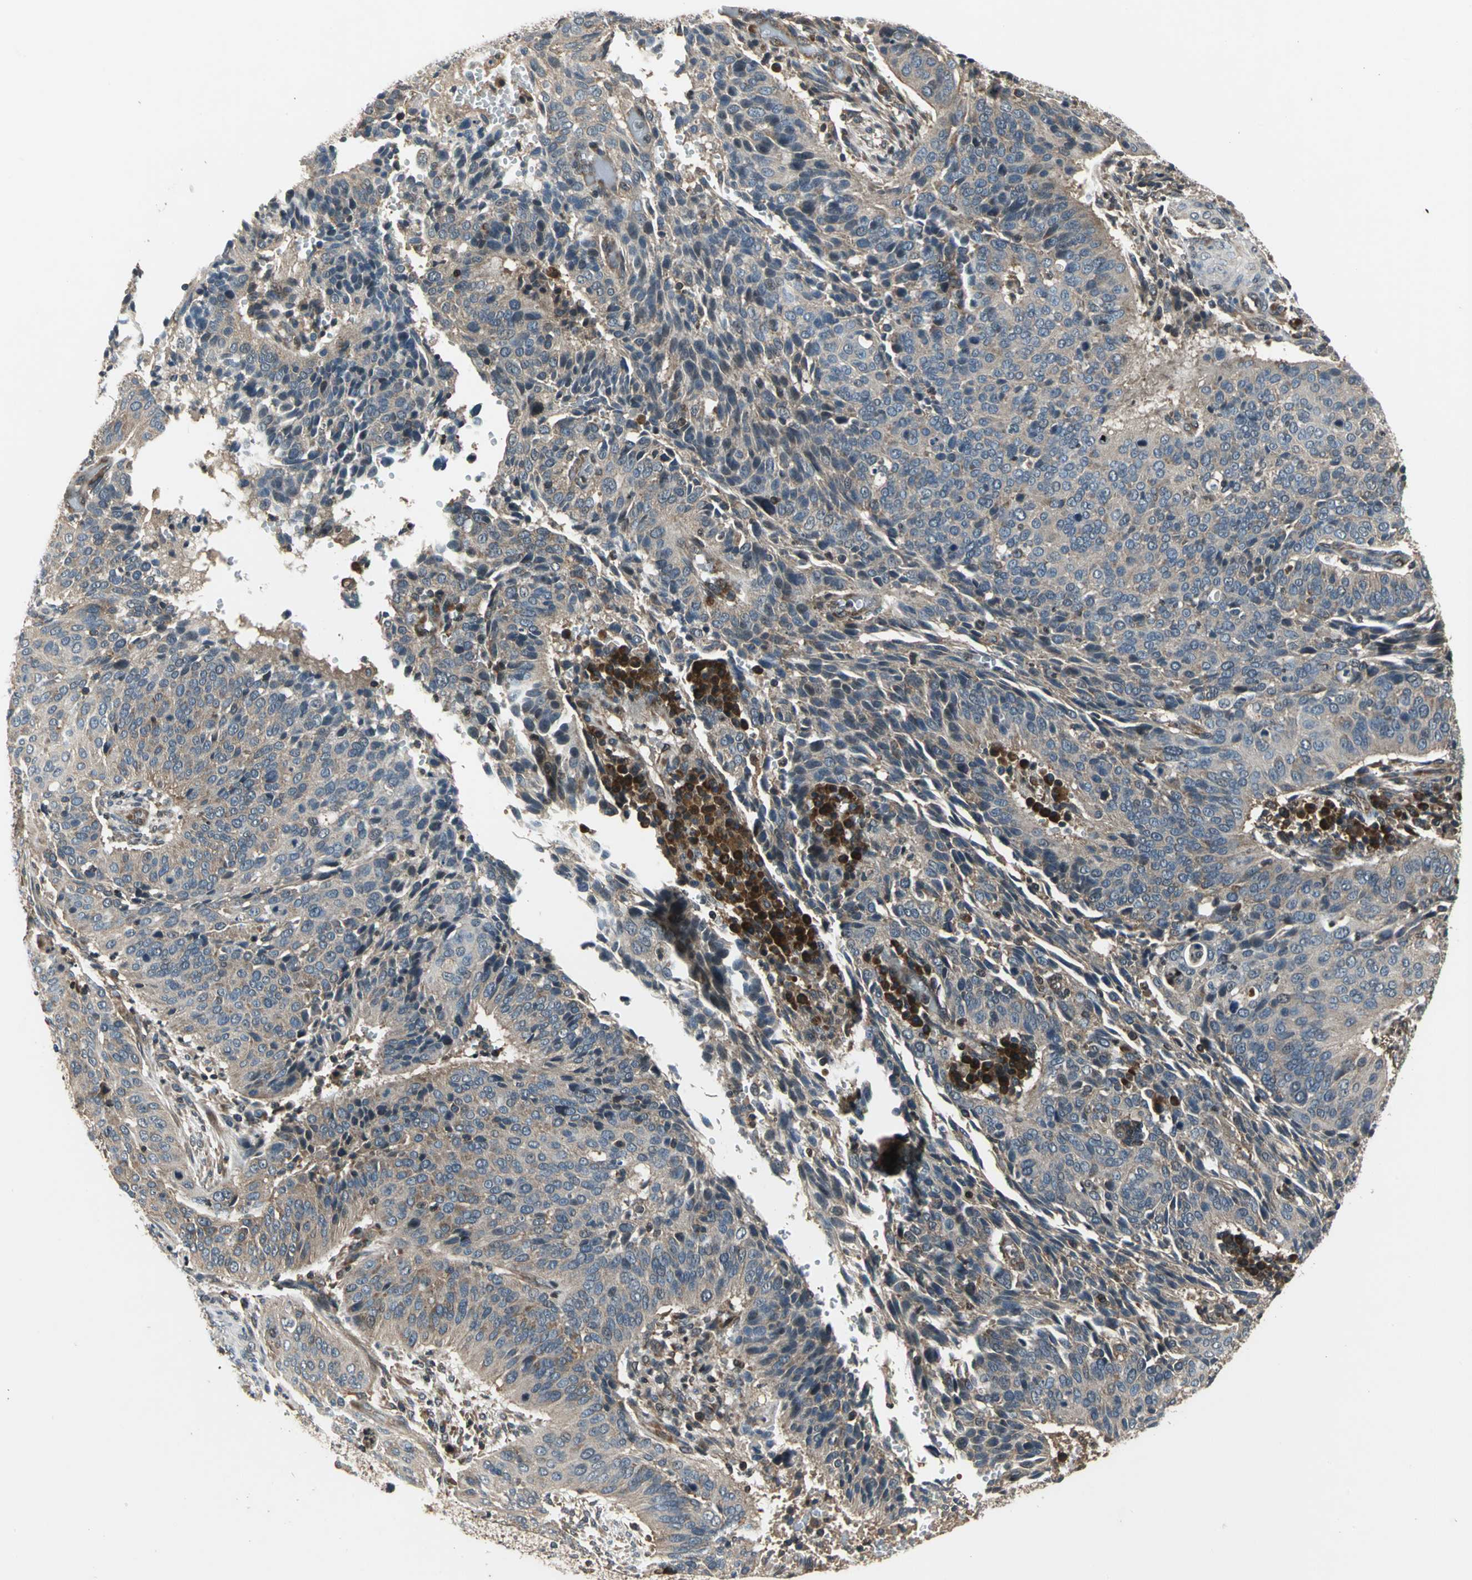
{"staining": {"intensity": "weak", "quantity": ">75%", "location": "cytoplasmic/membranous"}, "tissue": "cervical cancer", "cell_type": "Tumor cells", "image_type": "cancer", "snomed": [{"axis": "morphology", "description": "Squamous cell carcinoma, NOS"}, {"axis": "topography", "description": "Cervix"}], "caption": "The micrograph exhibits a brown stain indicating the presence of a protein in the cytoplasmic/membranous of tumor cells in cervical cancer (squamous cell carcinoma). The protein of interest is stained brown, and the nuclei are stained in blue (DAB (3,3'-diaminobenzidine) IHC with brightfield microscopy, high magnification).", "gene": "EIF2B2", "patient": {"sex": "female", "age": 39}}